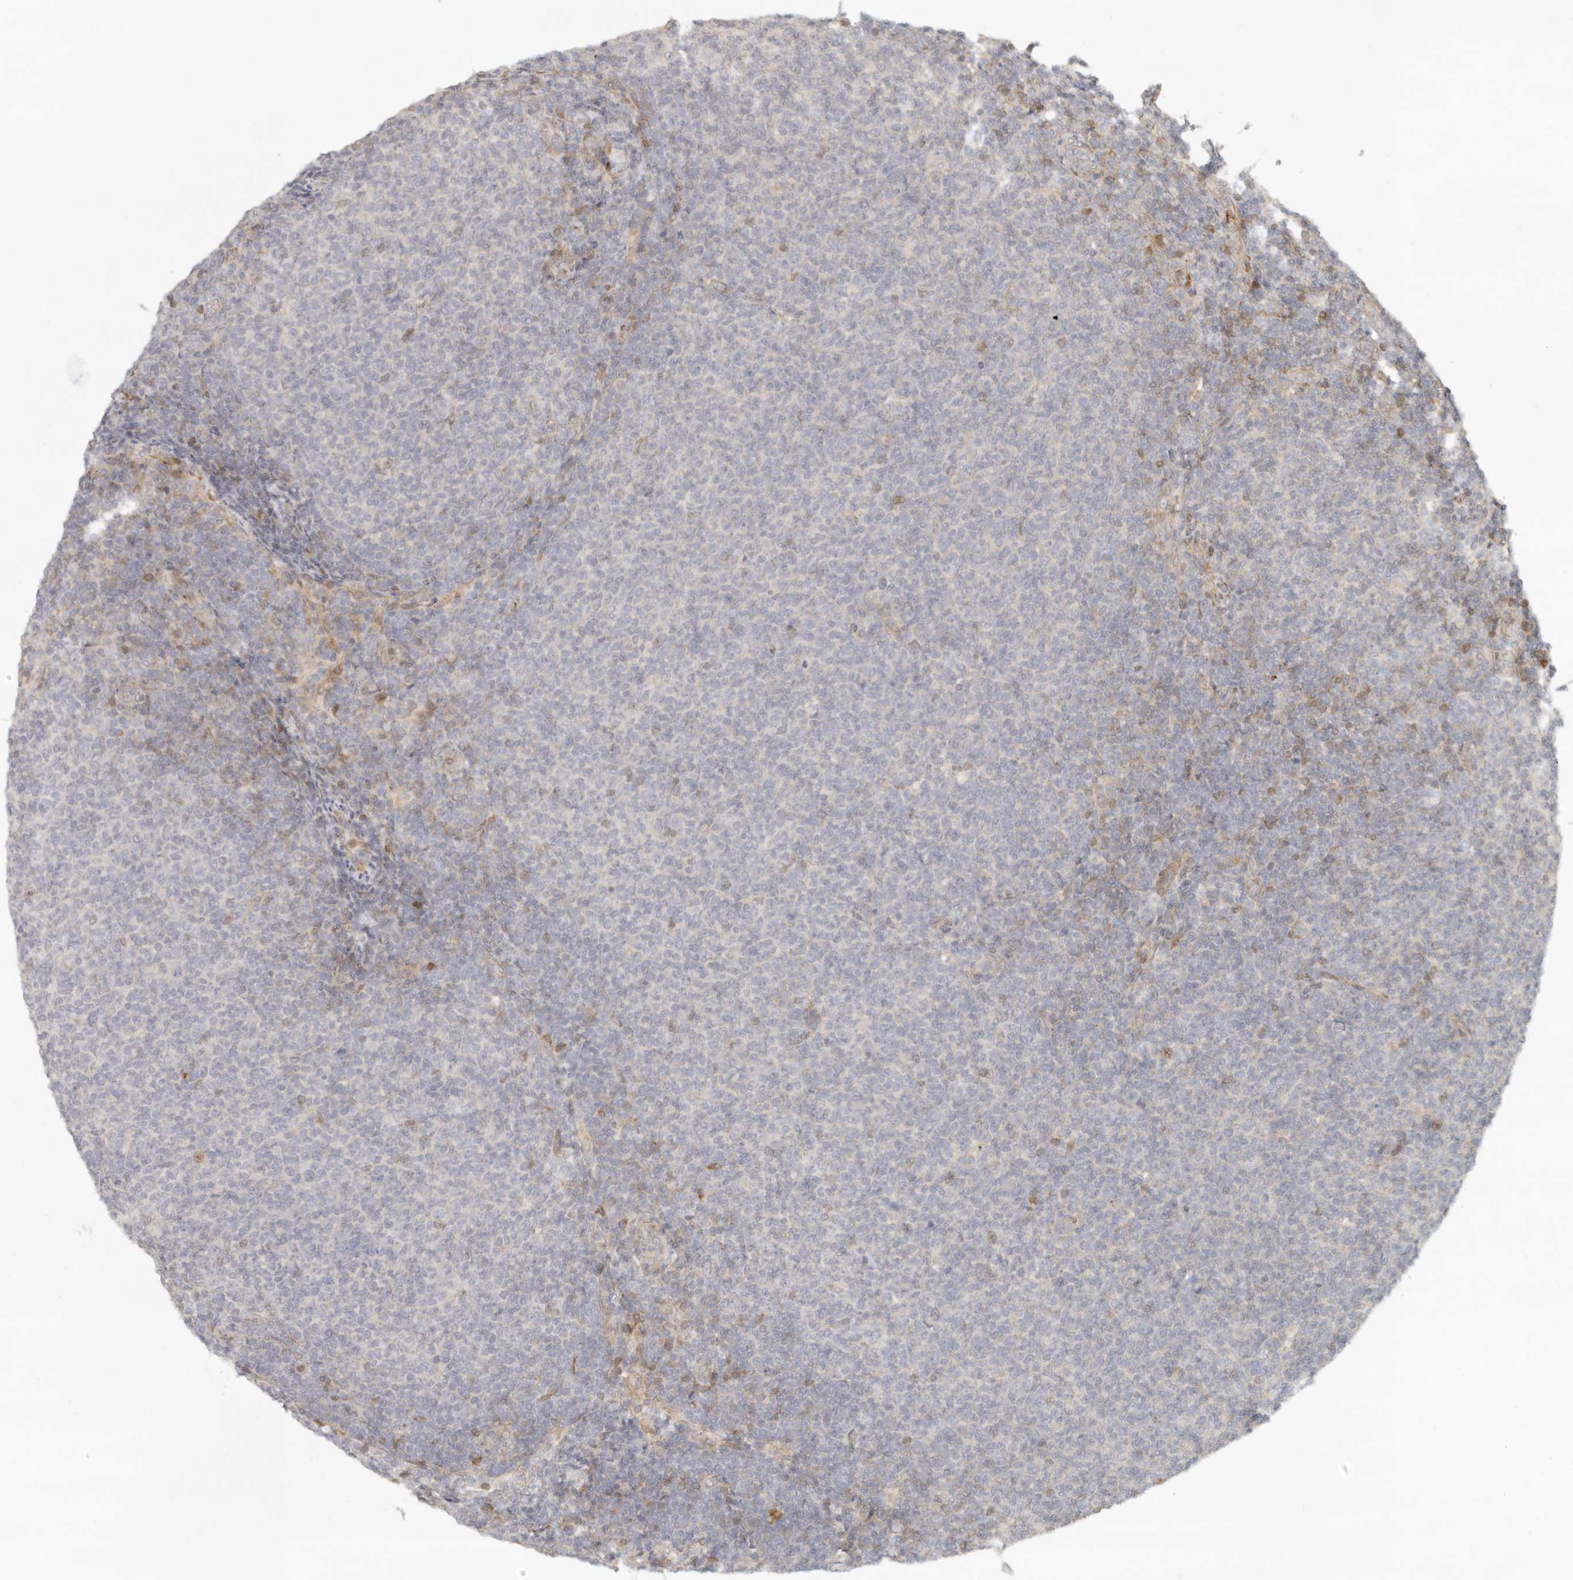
{"staining": {"intensity": "negative", "quantity": "none", "location": "none"}, "tissue": "lymphoma", "cell_type": "Tumor cells", "image_type": "cancer", "snomed": [{"axis": "morphology", "description": "Malignant lymphoma, non-Hodgkin's type, Low grade"}, {"axis": "topography", "description": "Lymph node"}], "caption": "IHC of lymphoma shows no expression in tumor cells.", "gene": "AHDC1", "patient": {"sex": "male", "age": 66}}